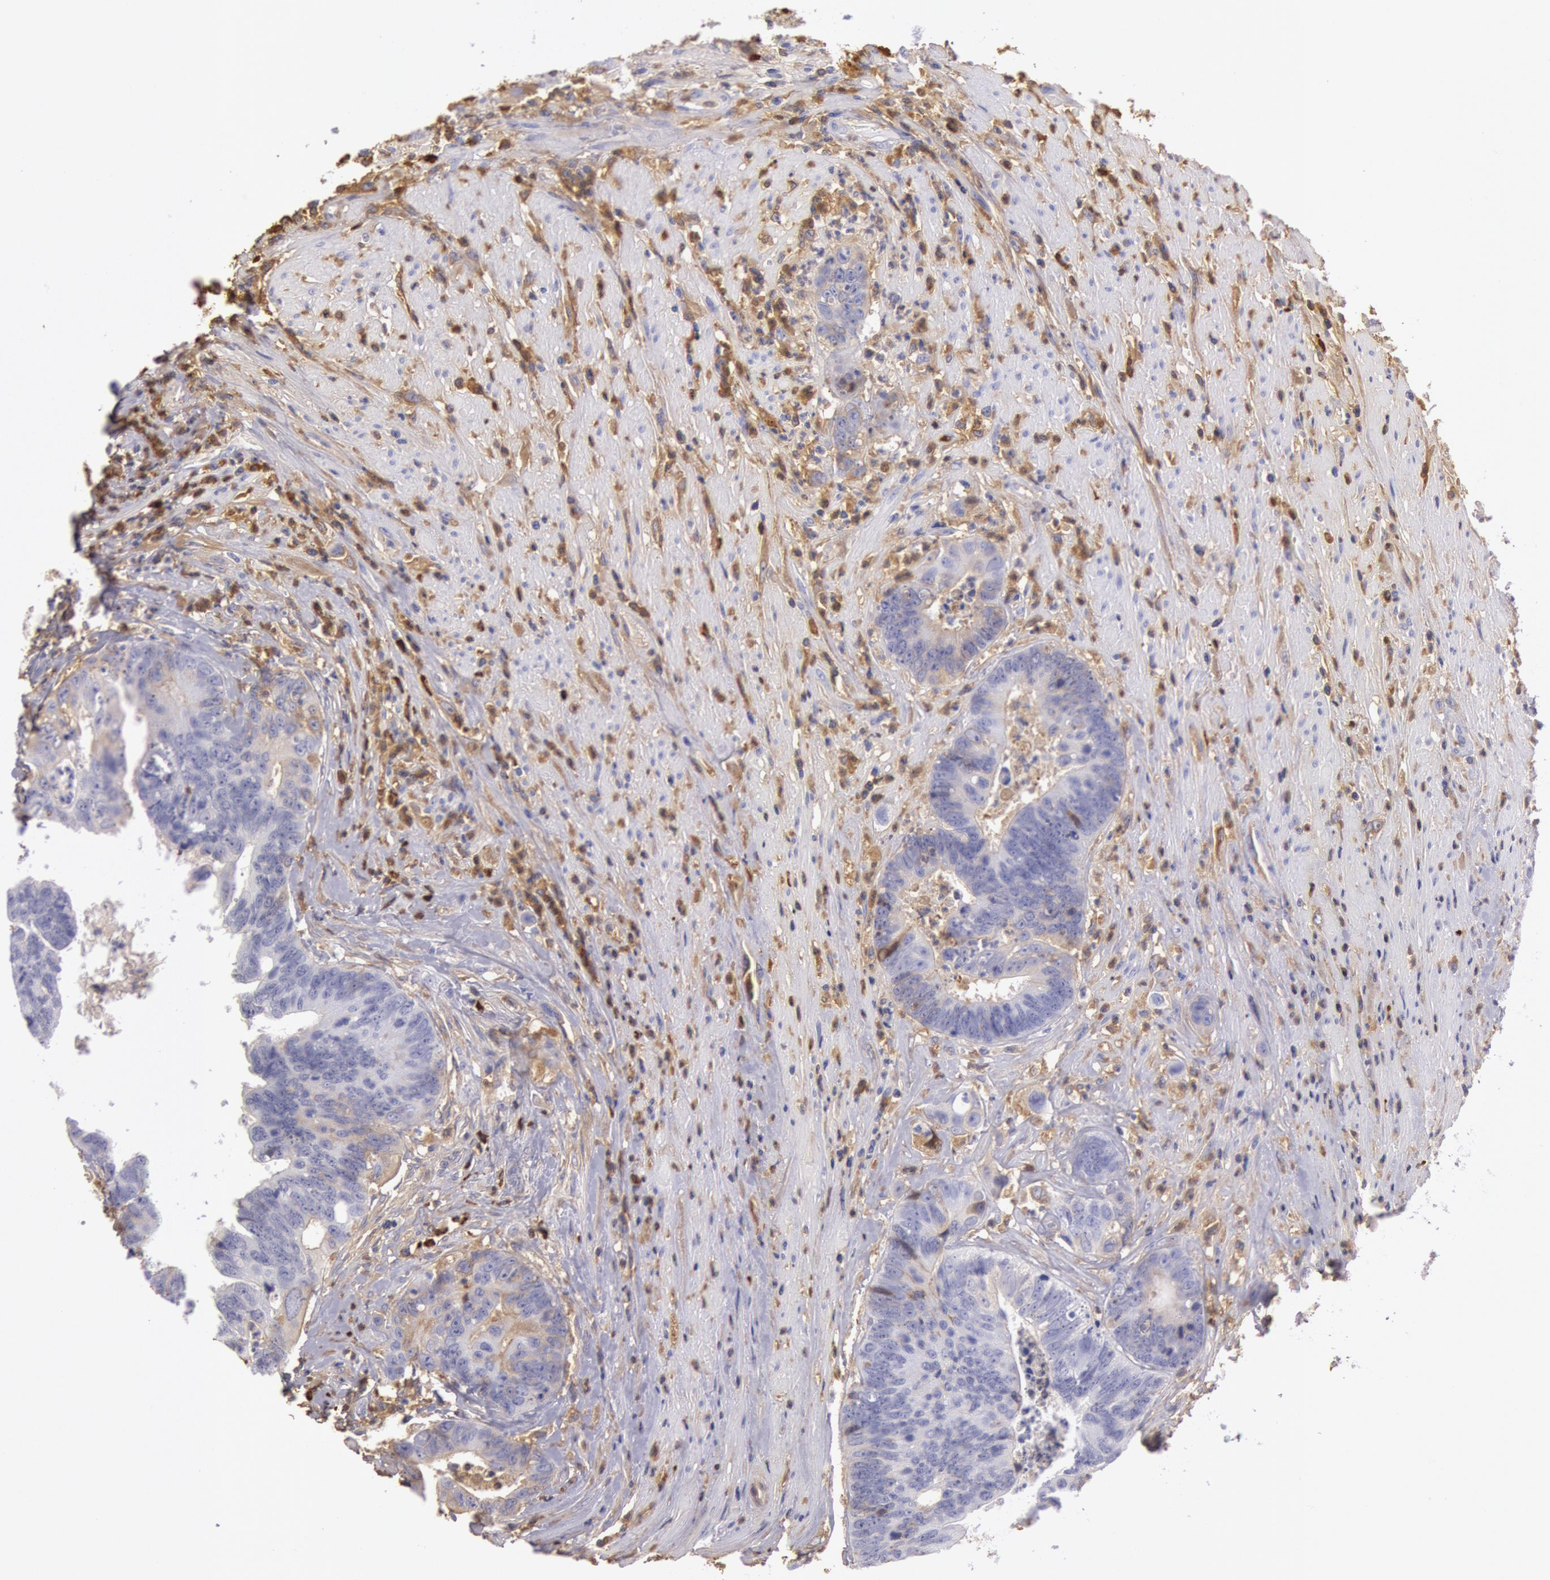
{"staining": {"intensity": "weak", "quantity": "<25%", "location": "cytoplasmic/membranous"}, "tissue": "colorectal cancer", "cell_type": "Tumor cells", "image_type": "cancer", "snomed": [{"axis": "morphology", "description": "Adenocarcinoma, NOS"}, {"axis": "topography", "description": "Rectum"}], "caption": "An image of human colorectal adenocarcinoma is negative for staining in tumor cells.", "gene": "IGHG1", "patient": {"sex": "female", "age": 65}}